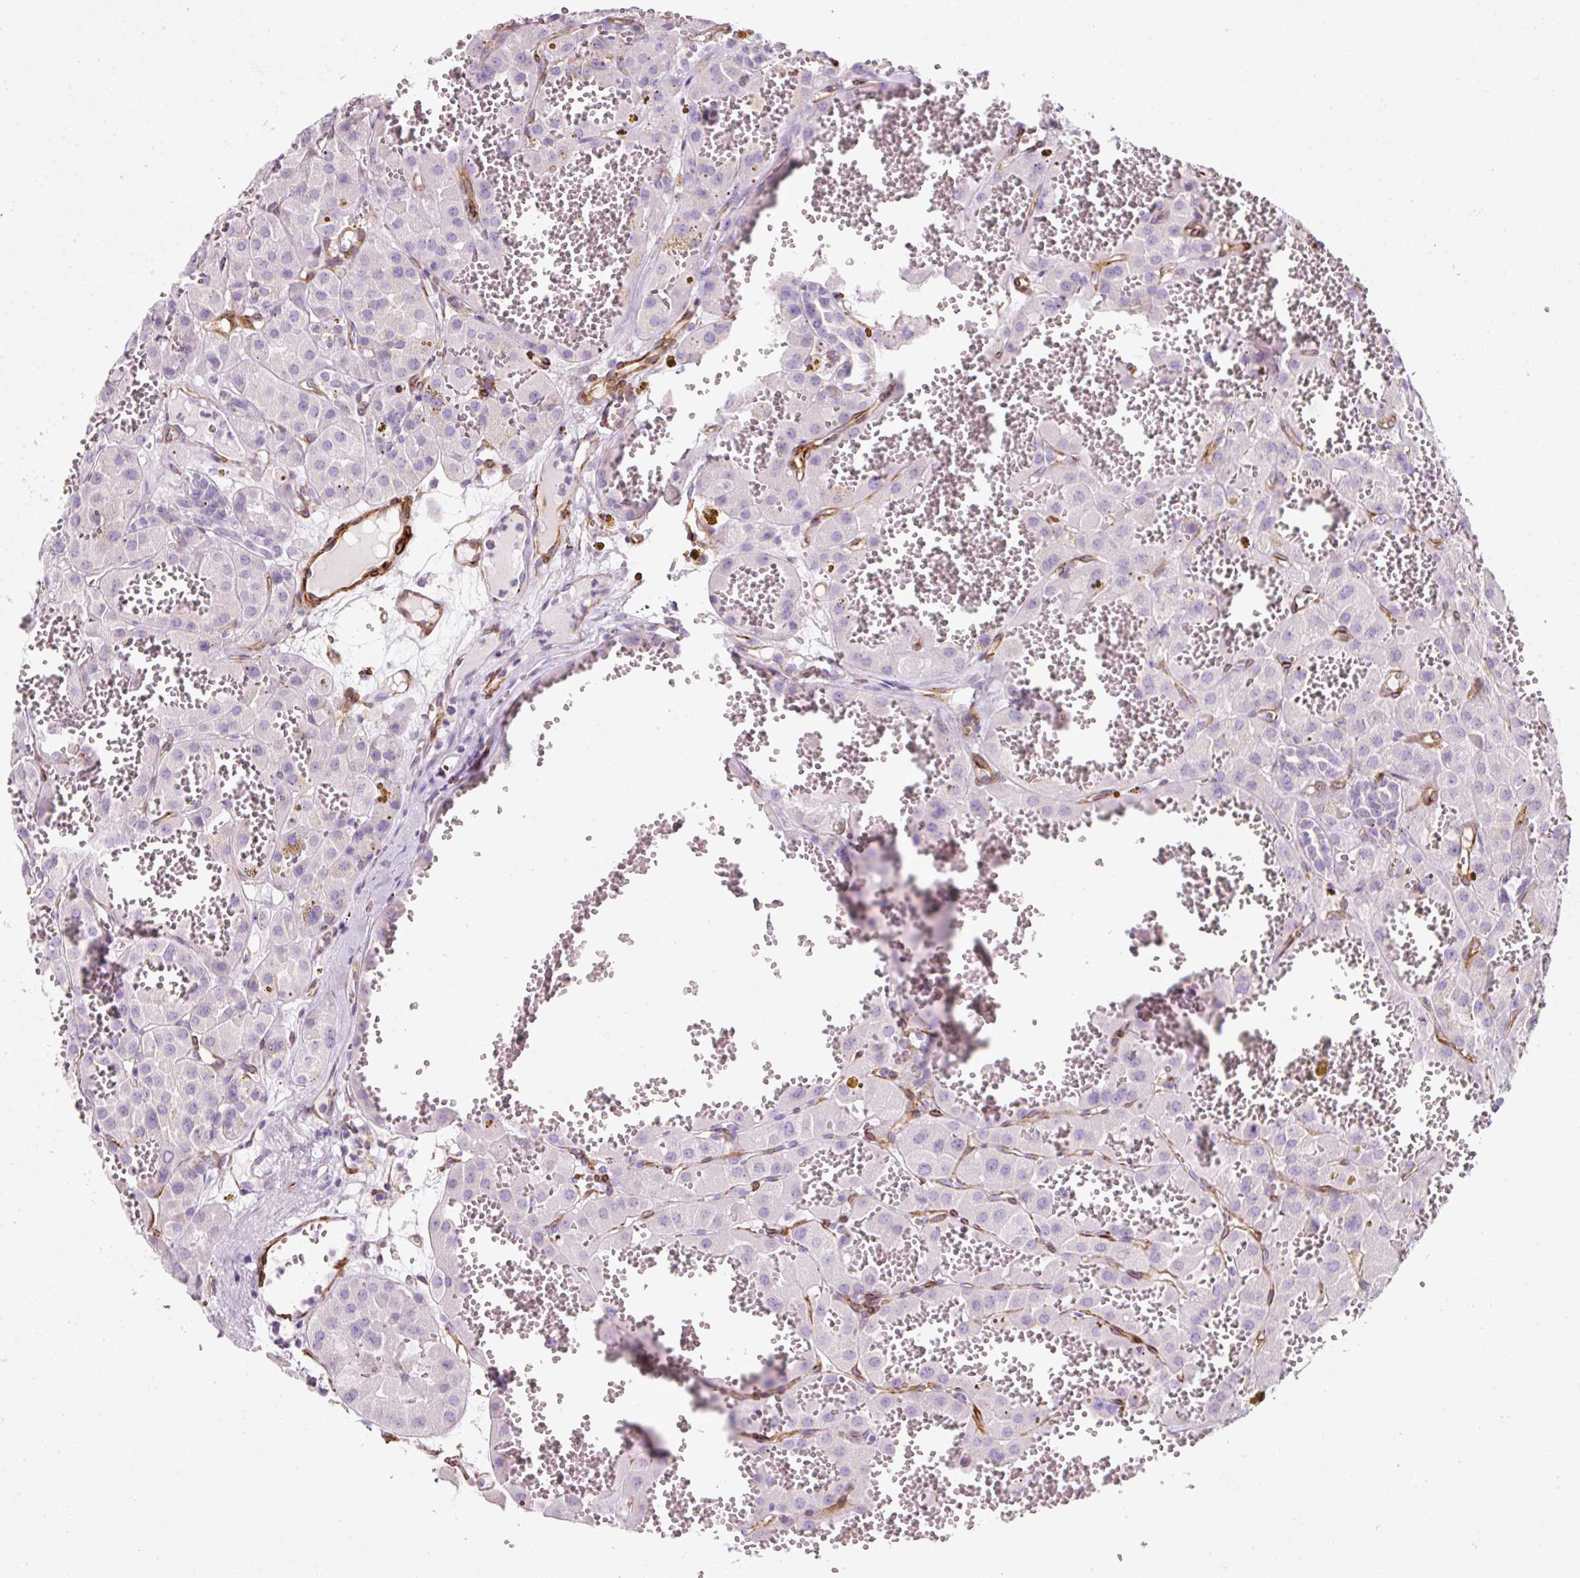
{"staining": {"intensity": "negative", "quantity": "none", "location": "none"}, "tissue": "renal cancer", "cell_type": "Tumor cells", "image_type": "cancer", "snomed": [{"axis": "morphology", "description": "Carcinoma, NOS"}, {"axis": "topography", "description": "Kidney"}], "caption": "IHC histopathology image of renal cancer (carcinoma) stained for a protein (brown), which exhibits no positivity in tumor cells. Brightfield microscopy of immunohistochemistry stained with DAB (brown) and hematoxylin (blue), captured at high magnification.", "gene": "CAVIN3", "patient": {"sex": "female", "age": 75}}